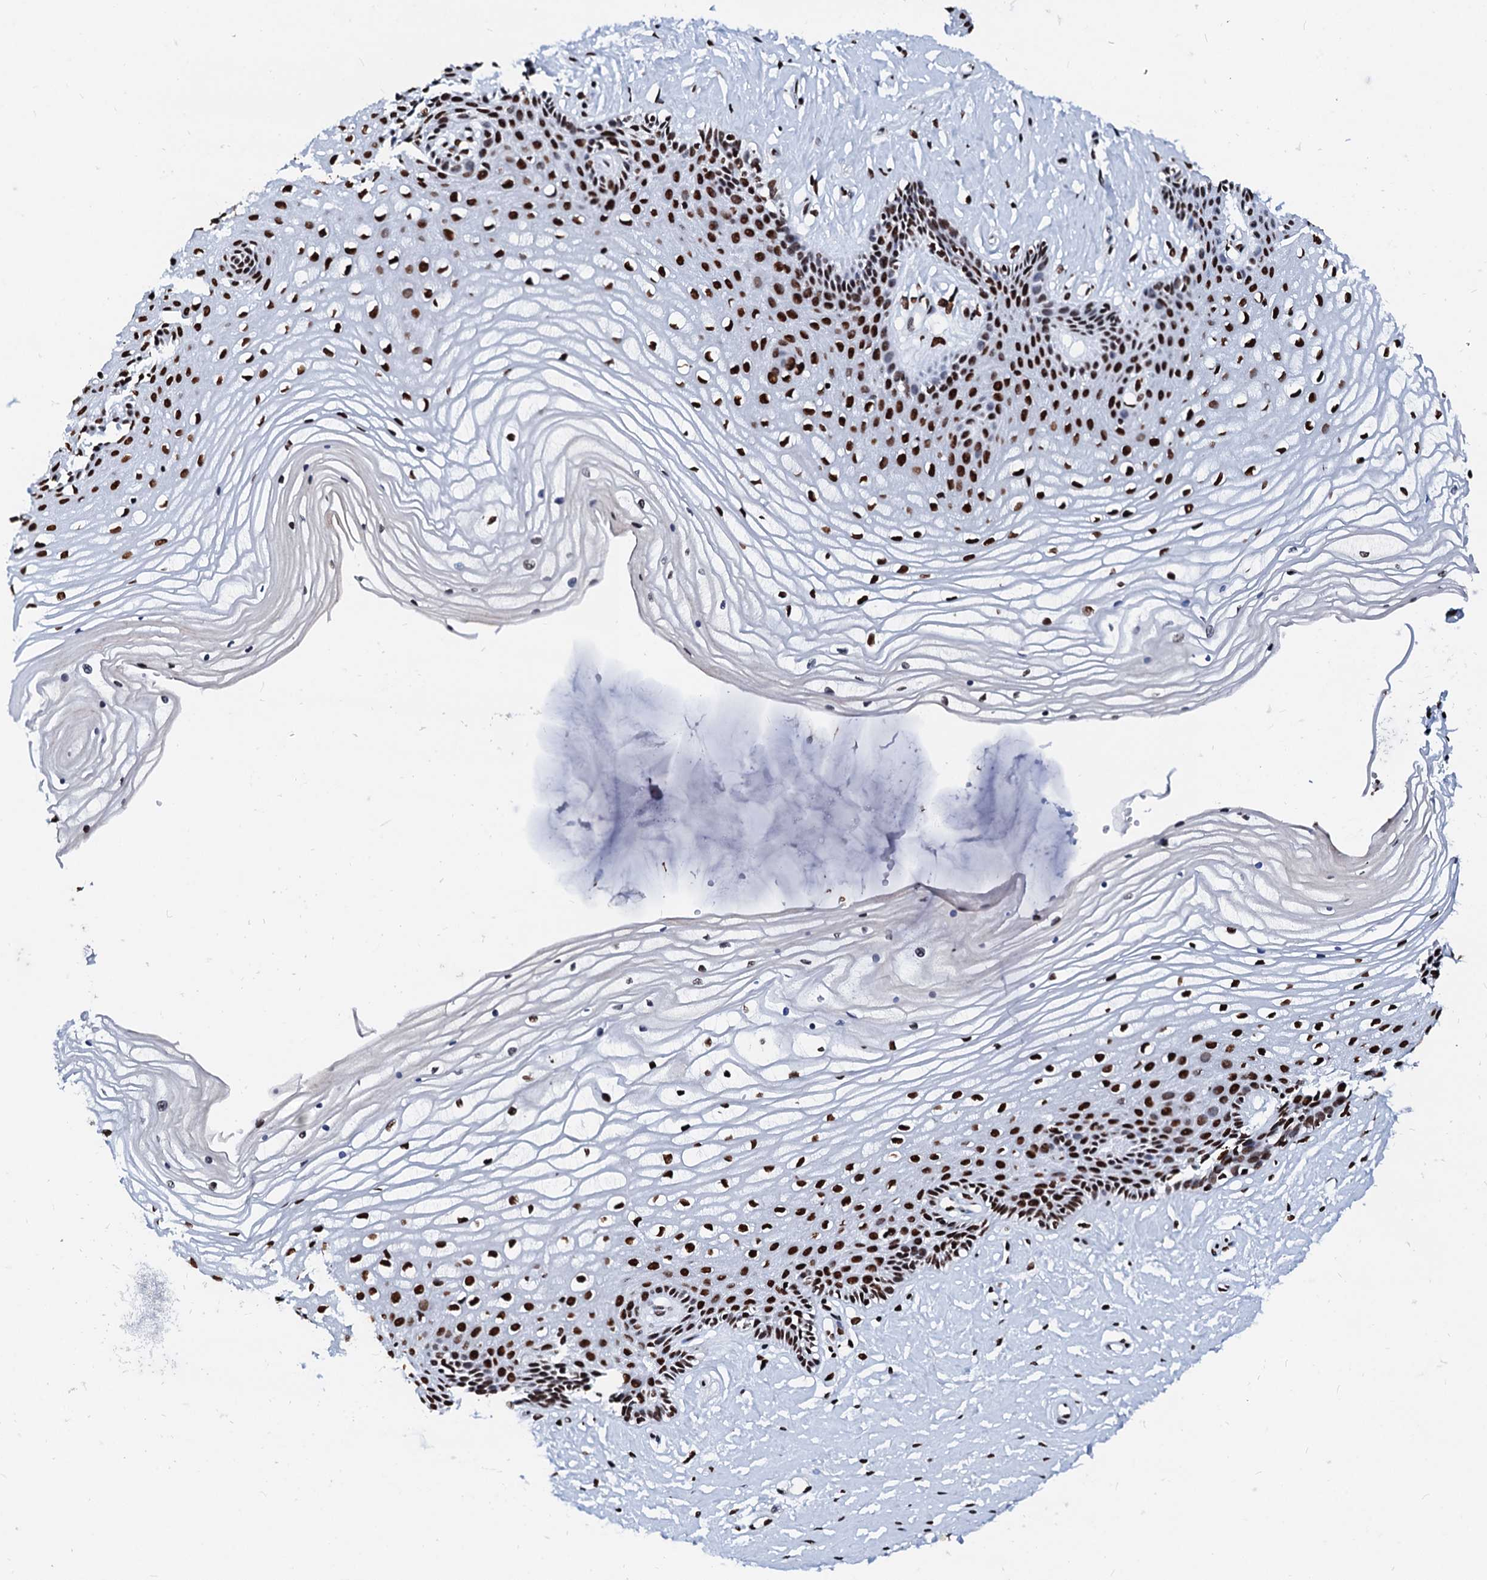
{"staining": {"intensity": "strong", "quantity": ">75%", "location": "nuclear"}, "tissue": "vagina", "cell_type": "Squamous epithelial cells", "image_type": "normal", "snomed": [{"axis": "morphology", "description": "Normal tissue, NOS"}, {"axis": "topography", "description": "Vagina"}, {"axis": "topography", "description": "Cervix"}], "caption": "A high-resolution photomicrograph shows immunohistochemistry (IHC) staining of benign vagina, which shows strong nuclear staining in approximately >75% of squamous epithelial cells.", "gene": "RALY", "patient": {"sex": "female", "age": 40}}